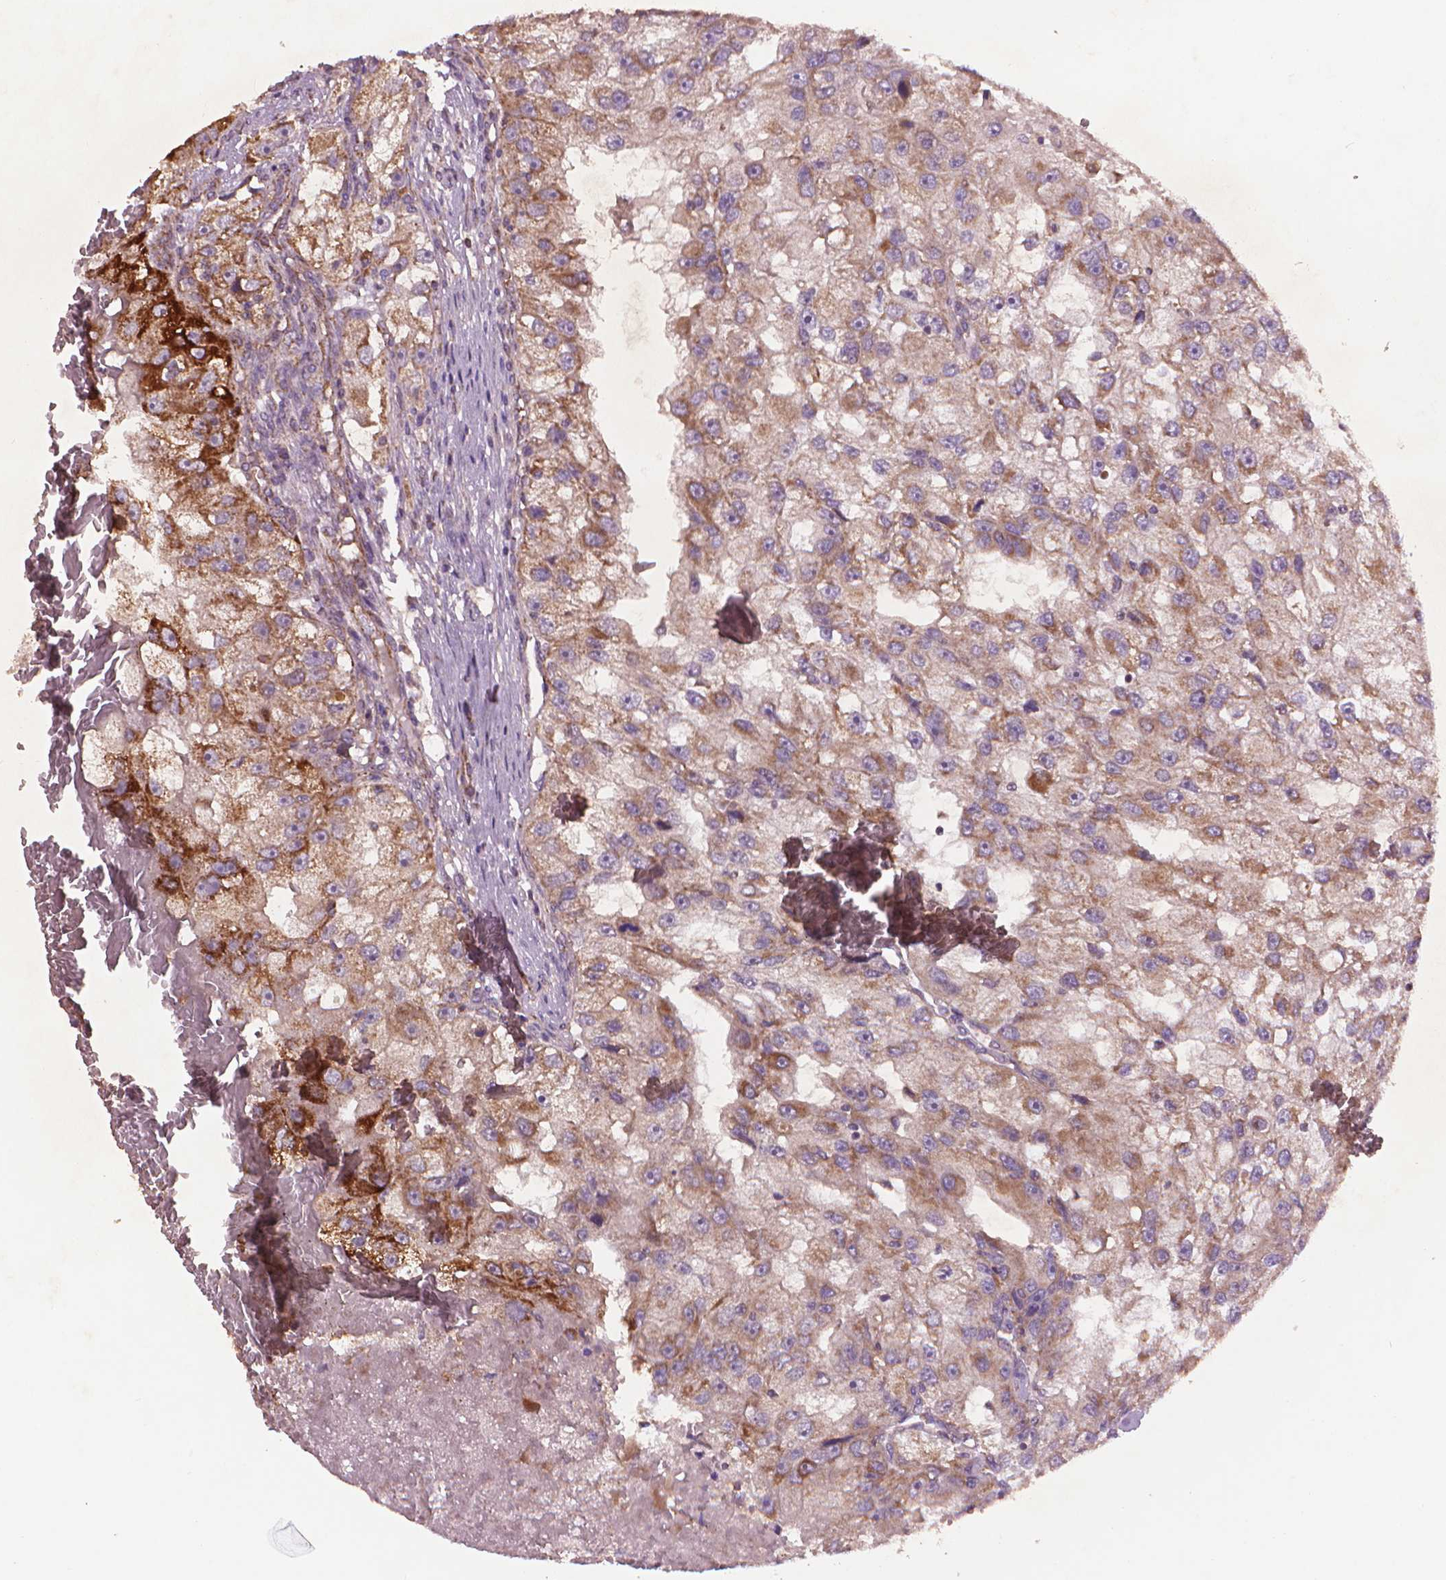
{"staining": {"intensity": "strong", "quantity": "<25%", "location": "cytoplasmic/membranous"}, "tissue": "renal cancer", "cell_type": "Tumor cells", "image_type": "cancer", "snomed": [{"axis": "morphology", "description": "Adenocarcinoma, NOS"}, {"axis": "topography", "description": "Kidney"}], "caption": "This histopathology image displays adenocarcinoma (renal) stained with immunohistochemistry (IHC) to label a protein in brown. The cytoplasmic/membranous of tumor cells show strong positivity for the protein. Nuclei are counter-stained blue.", "gene": "NLRX1", "patient": {"sex": "male", "age": 63}}